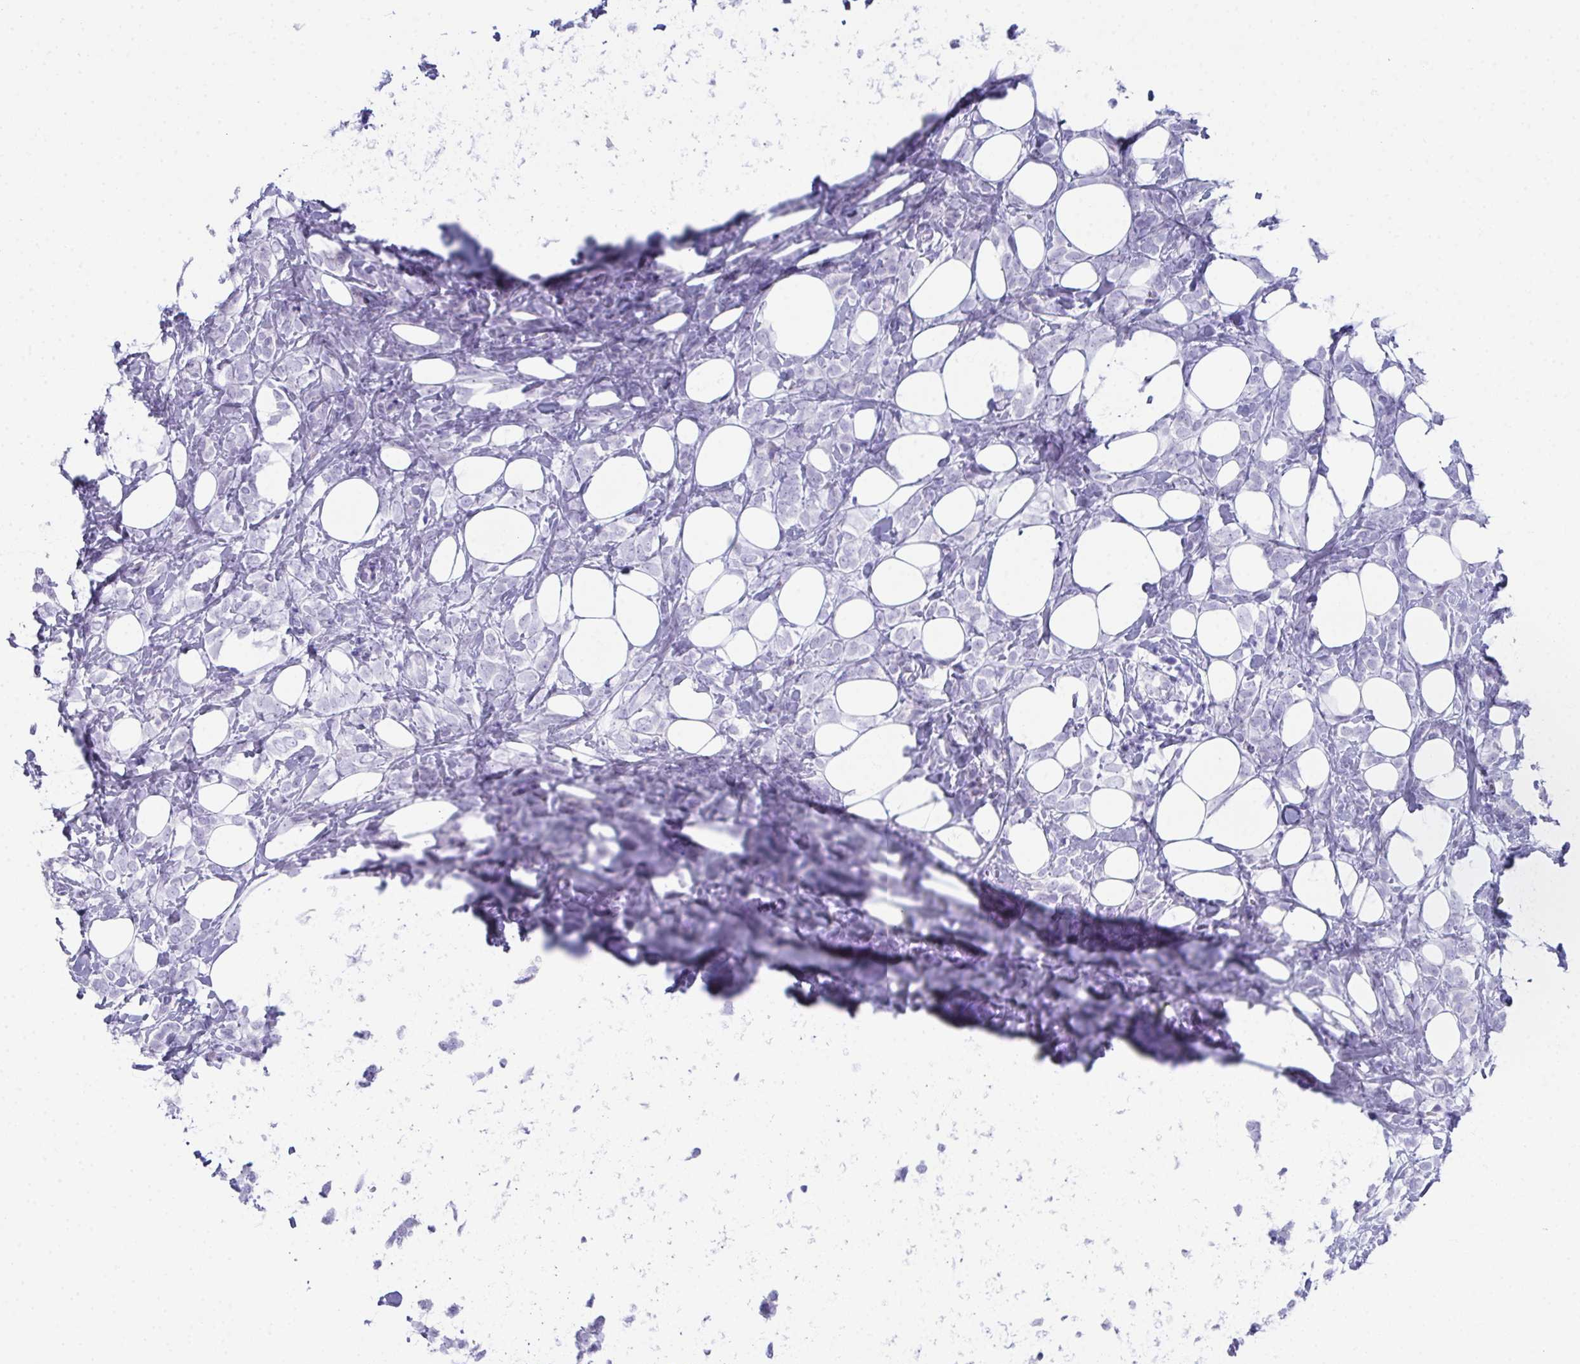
{"staining": {"intensity": "negative", "quantity": "none", "location": "none"}, "tissue": "breast cancer", "cell_type": "Tumor cells", "image_type": "cancer", "snomed": [{"axis": "morphology", "description": "Lobular carcinoma"}, {"axis": "topography", "description": "Breast"}], "caption": "Human breast lobular carcinoma stained for a protein using immunohistochemistry demonstrates no staining in tumor cells.", "gene": "TEX19", "patient": {"sex": "female", "age": 49}}